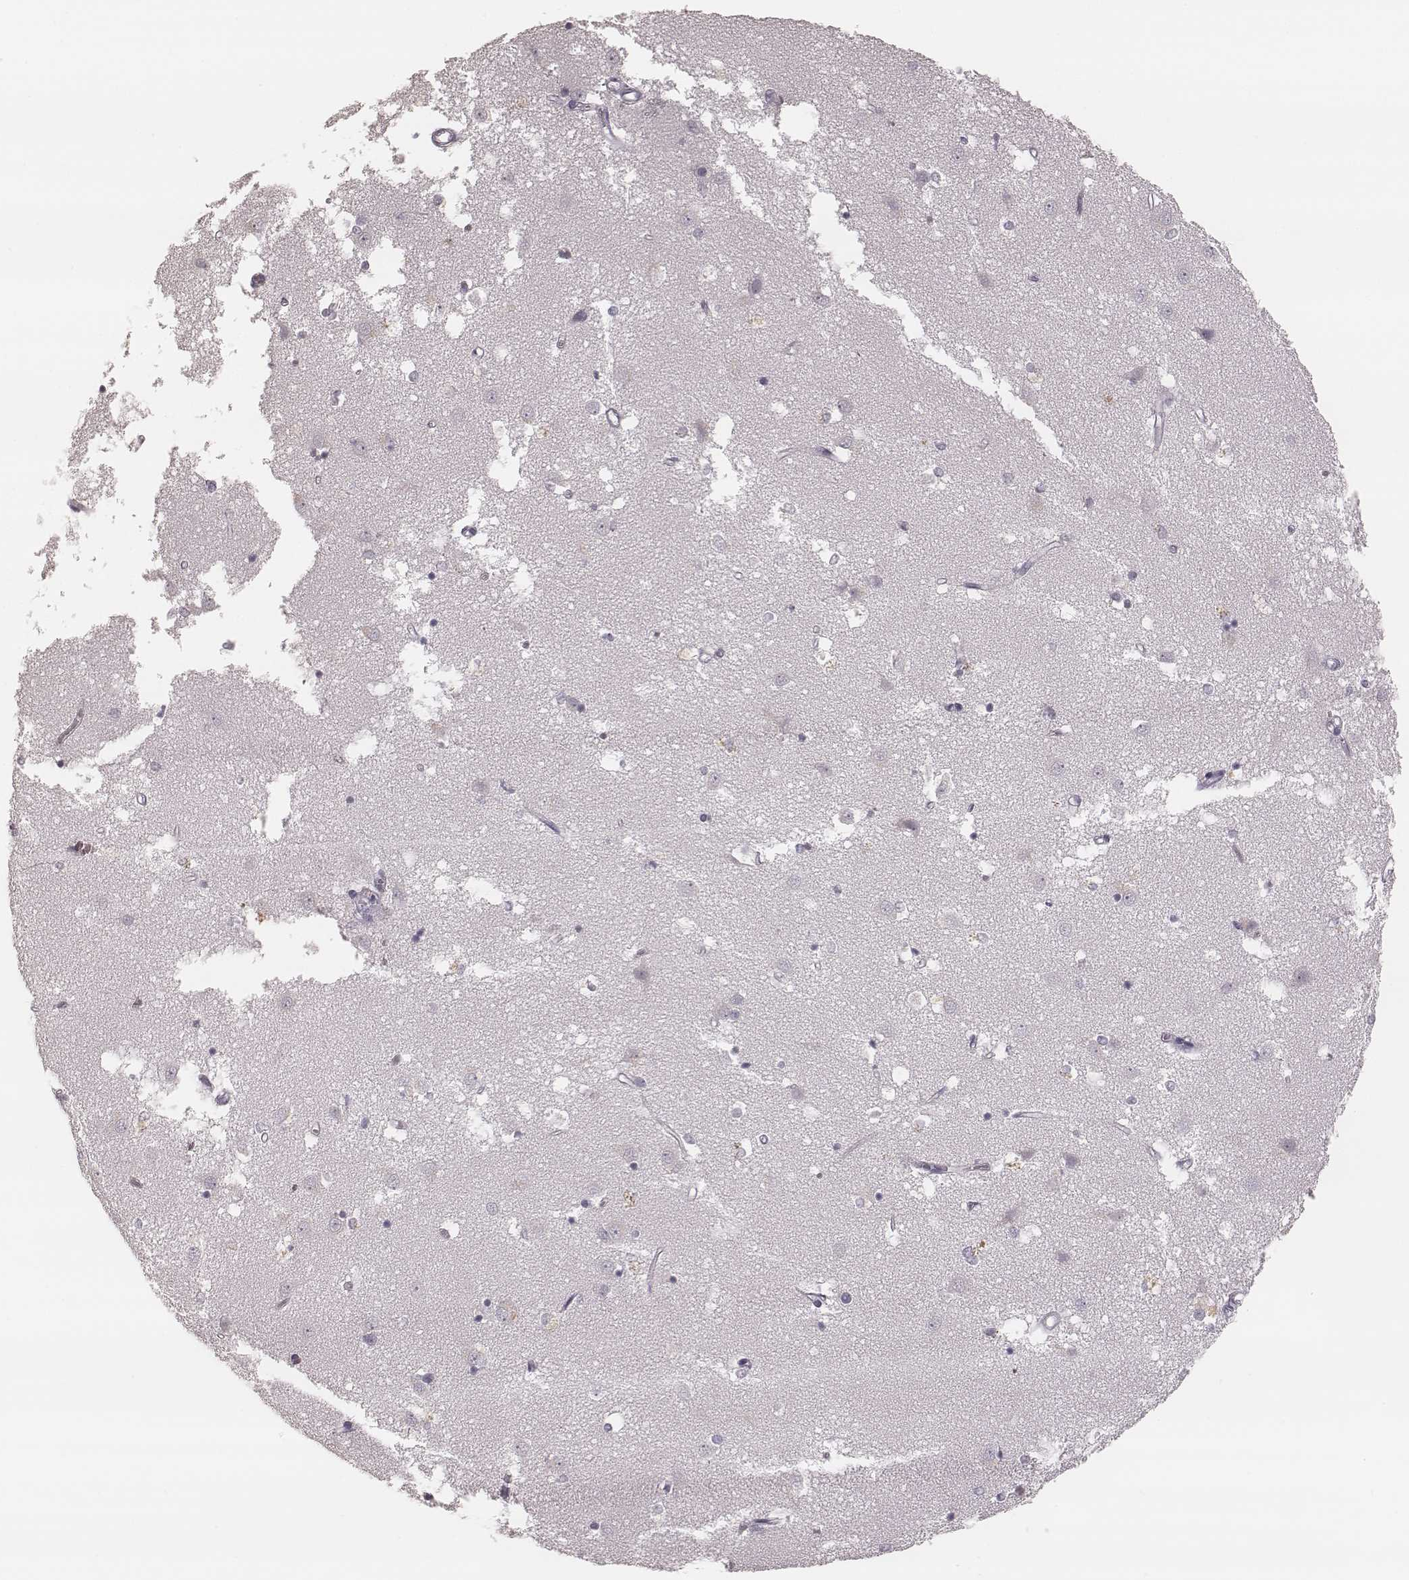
{"staining": {"intensity": "negative", "quantity": "none", "location": "none"}, "tissue": "caudate", "cell_type": "Glial cells", "image_type": "normal", "snomed": [{"axis": "morphology", "description": "Normal tissue, NOS"}, {"axis": "topography", "description": "Lateral ventricle wall"}], "caption": "An image of human caudate is negative for staining in glial cells. The staining is performed using DAB (3,3'-diaminobenzidine) brown chromogen with nuclei counter-stained in using hematoxylin.", "gene": "SMIM24", "patient": {"sex": "male", "age": 54}}